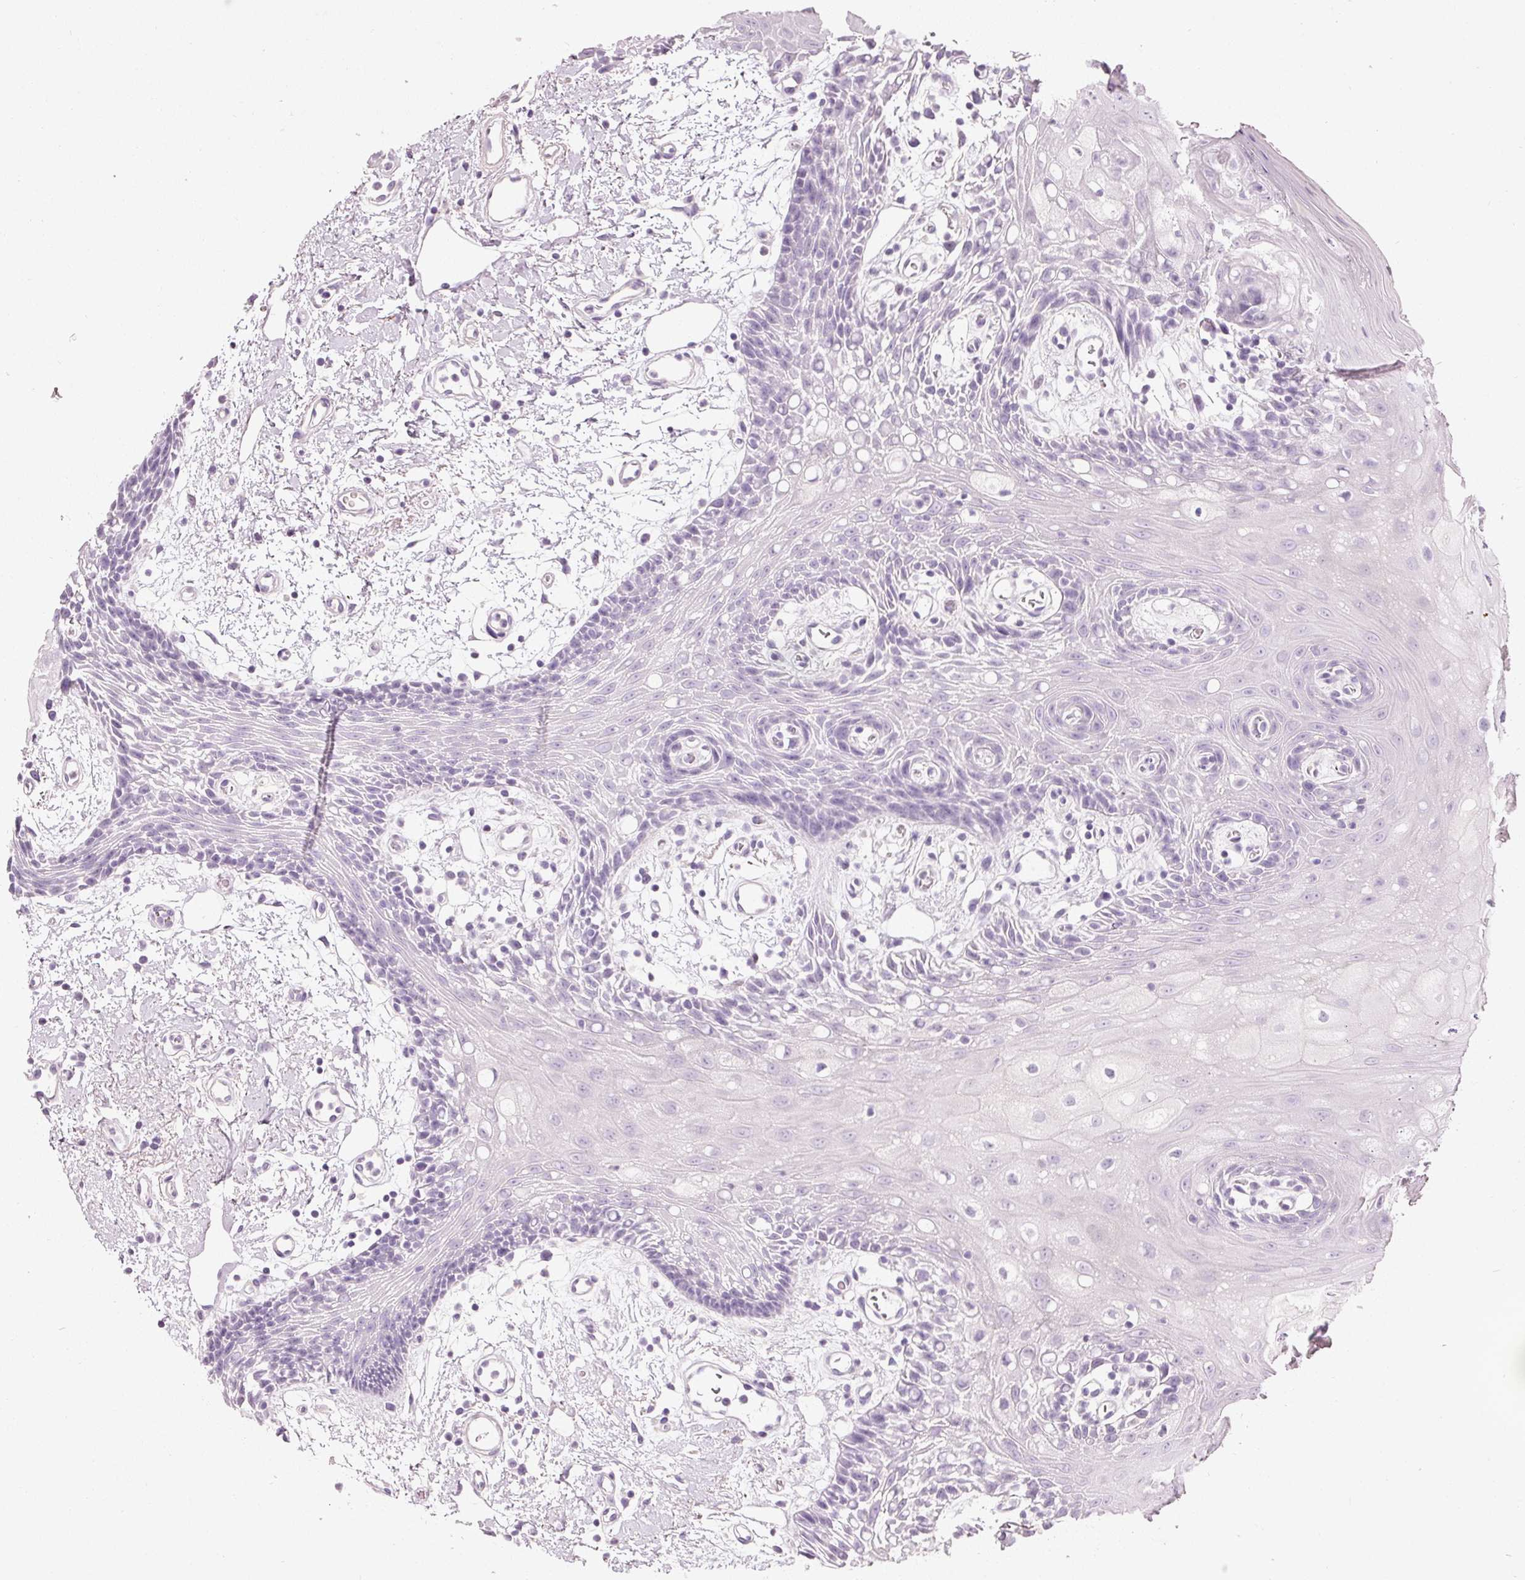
{"staining": {"intensity": "negative", "quantity": "none", "location": "none"}, "tissue": "oral mucosa", "cell_type": "Squamous epithelial cells", "image_type": "normal", "snomed": [{"axis": "morphology", "description": "Normal tissue, NOS"}, {"axis": "topography", "description": "Oral tissue"}], "caption": "This is a image of immunohistochemistry staining of benign oral mucosa, which shows no positivity in squamous epithelial cells. Brightfield microscopy of immunohistochemistry stained with DAB (brown) and hematoxylin (blue), captured at high magnification.", "gene": "MUC5AC", "patient": {"sex": "female", "age": 59}}